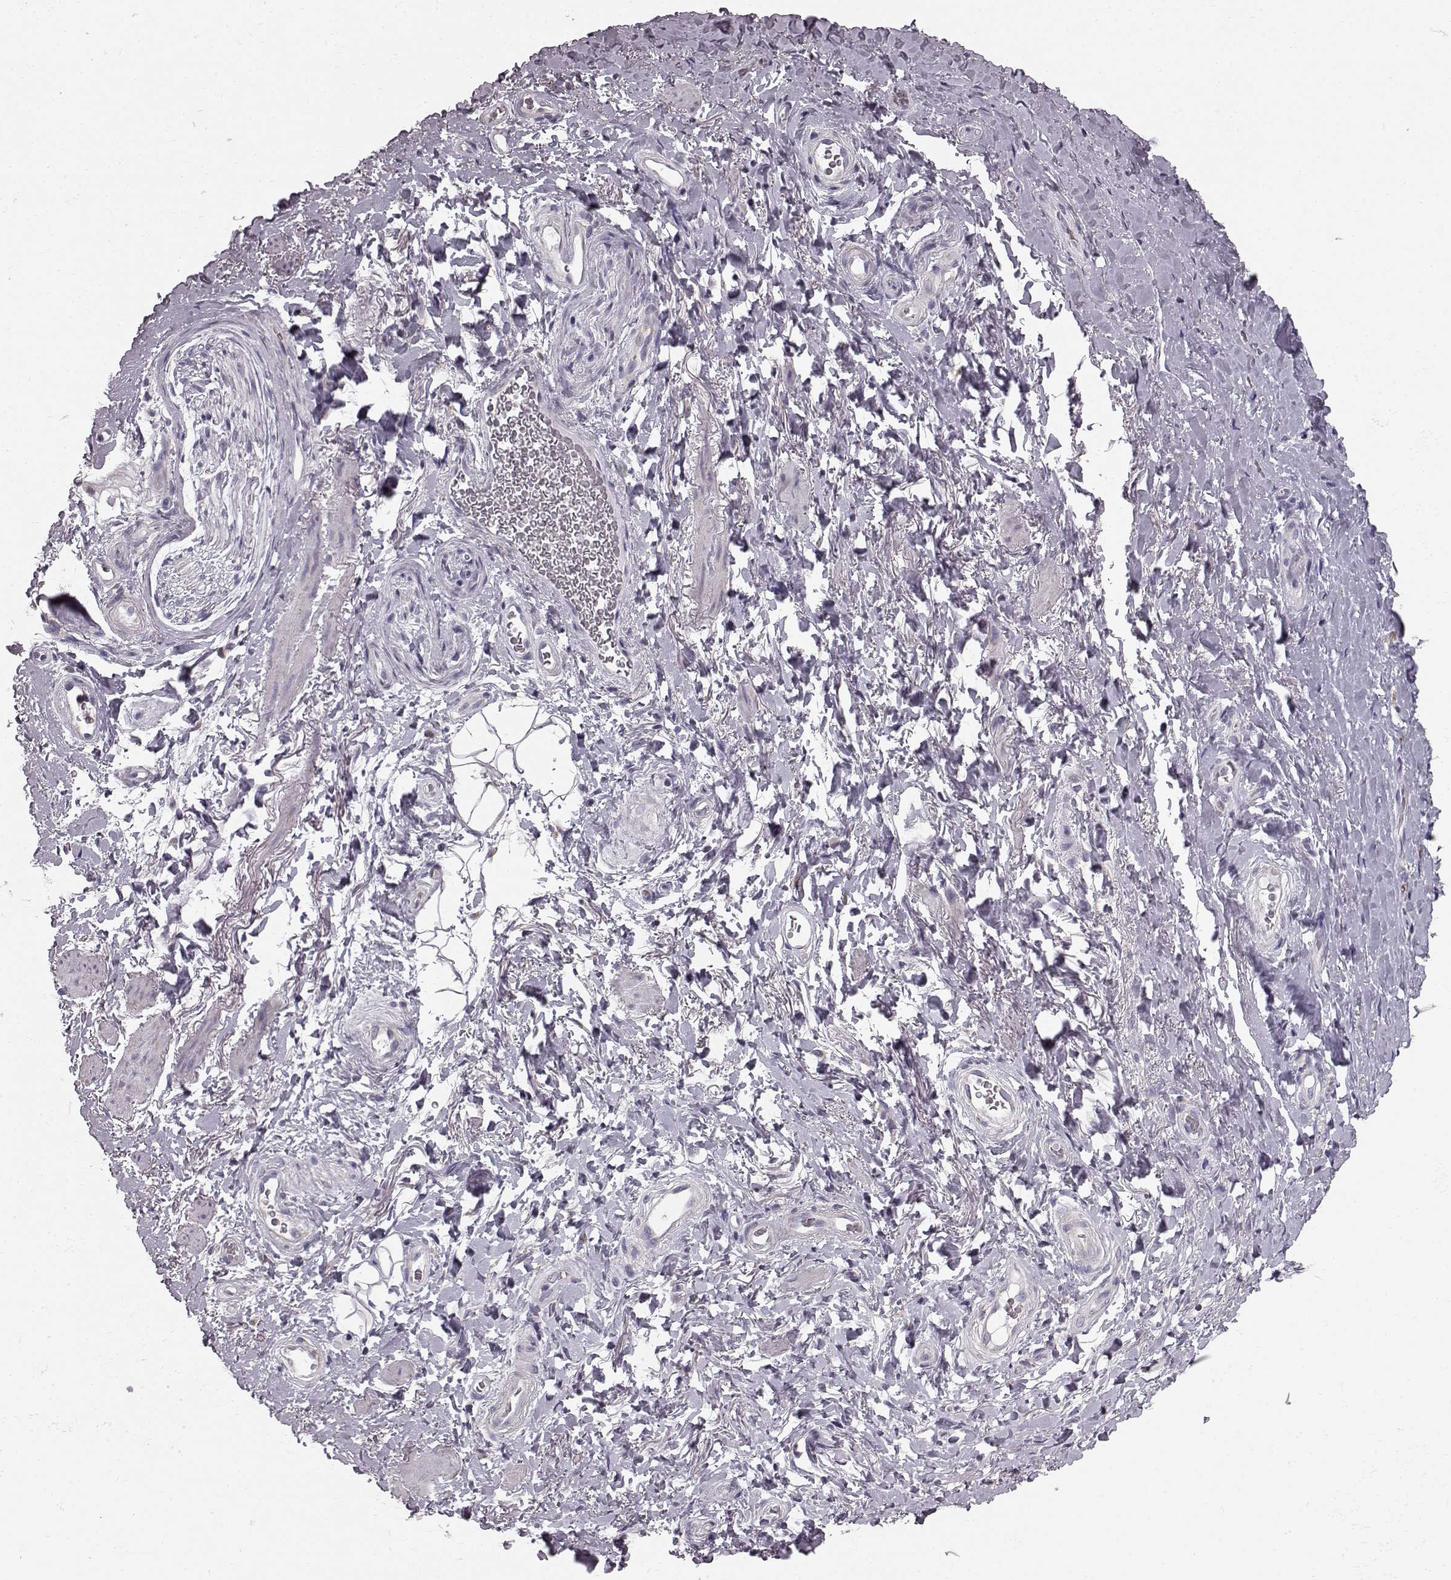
{"staining": {"intensity": "negative", "quantity": "none", "location": "none"}, "tissue": "adipose tissue", "cell_type": "Adipocytes", "image_type": "normal", "snomed": [{"axis": "morphology", "description": "Normal tissue, NOS"}, {"axis": "topography", "description": "Anal"}, {"axis": "topography", "description": "Peripheral nerve tissue"}], "caption": "Adipocytes show no significant protein positivity in normal adipose tissue. (DAB immunohistochemistry, high magnification).", "gene": "FAM8A1", "patient": {"sex": "male", "age": 53}}